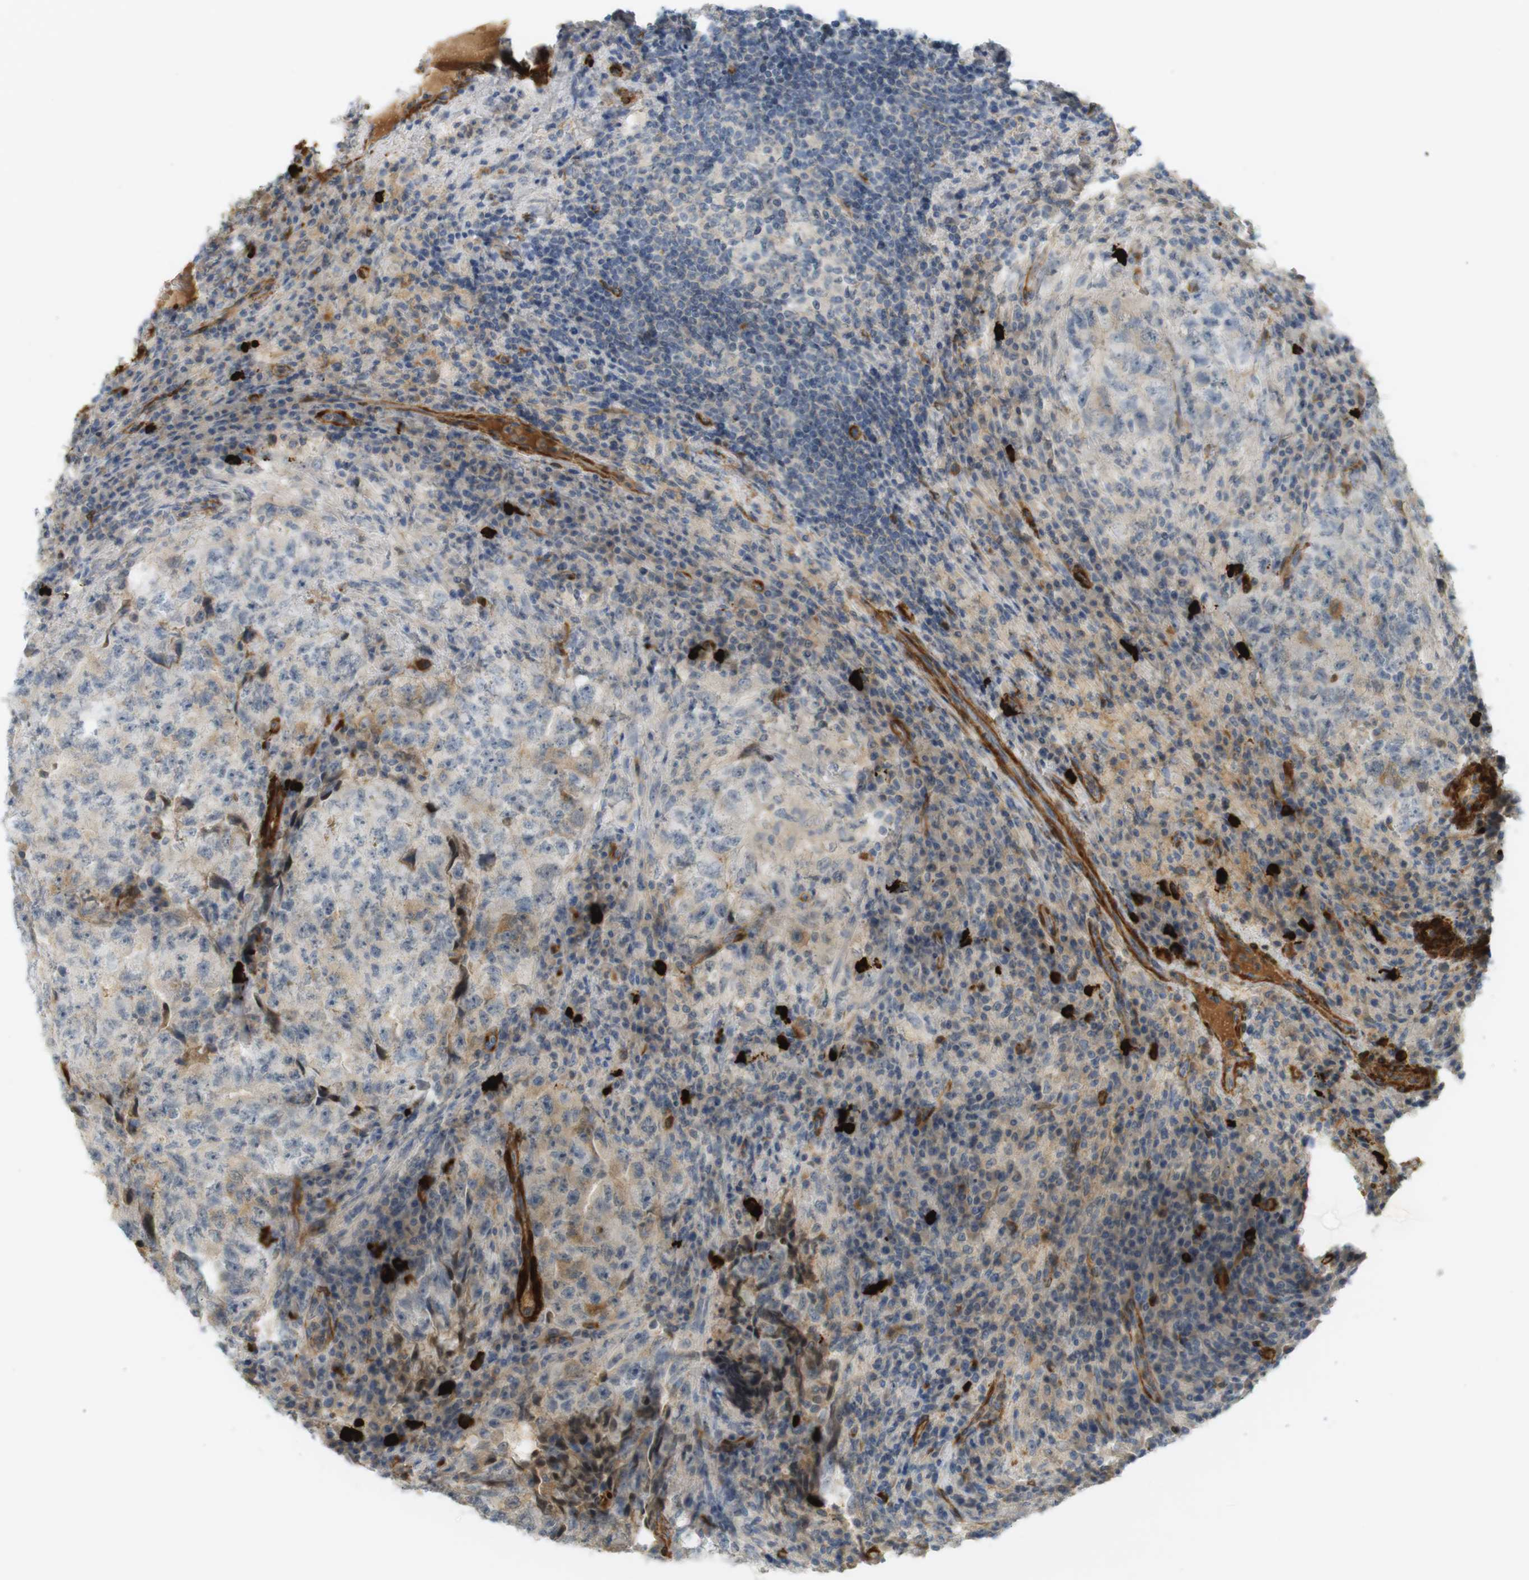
{"staining": {"intensity": "weak", "quantity": "25%-75%", "location": "cytoplasmic/membranous"}, "tissue": "testis cancer", "cell_type": "Tumor cells", "image_type": "cancer", "snomed": [{"axis": "morphology", "description": "Necrosis, NOS"}, {"axis": "morphology", "description": "Carcinoma, Embryonal, NOS"}, {"axis": "topography", "description": "Testis"}], "caption": "Immunohistochemistry (IHC) staining of embryonal carcinoma (testis), which displays low levels of weak cytoplasmic/membranous positivity in about 25%-75% of tumor cells indicating weak cytoplasmic/membranous protein staining. The staining was performed using DAB (brown) for protein detection and nuclei were counterstained in hematoxylin (blue).", "gene": "PDE3A", "patient": {"sex": "male", "age": 19}}